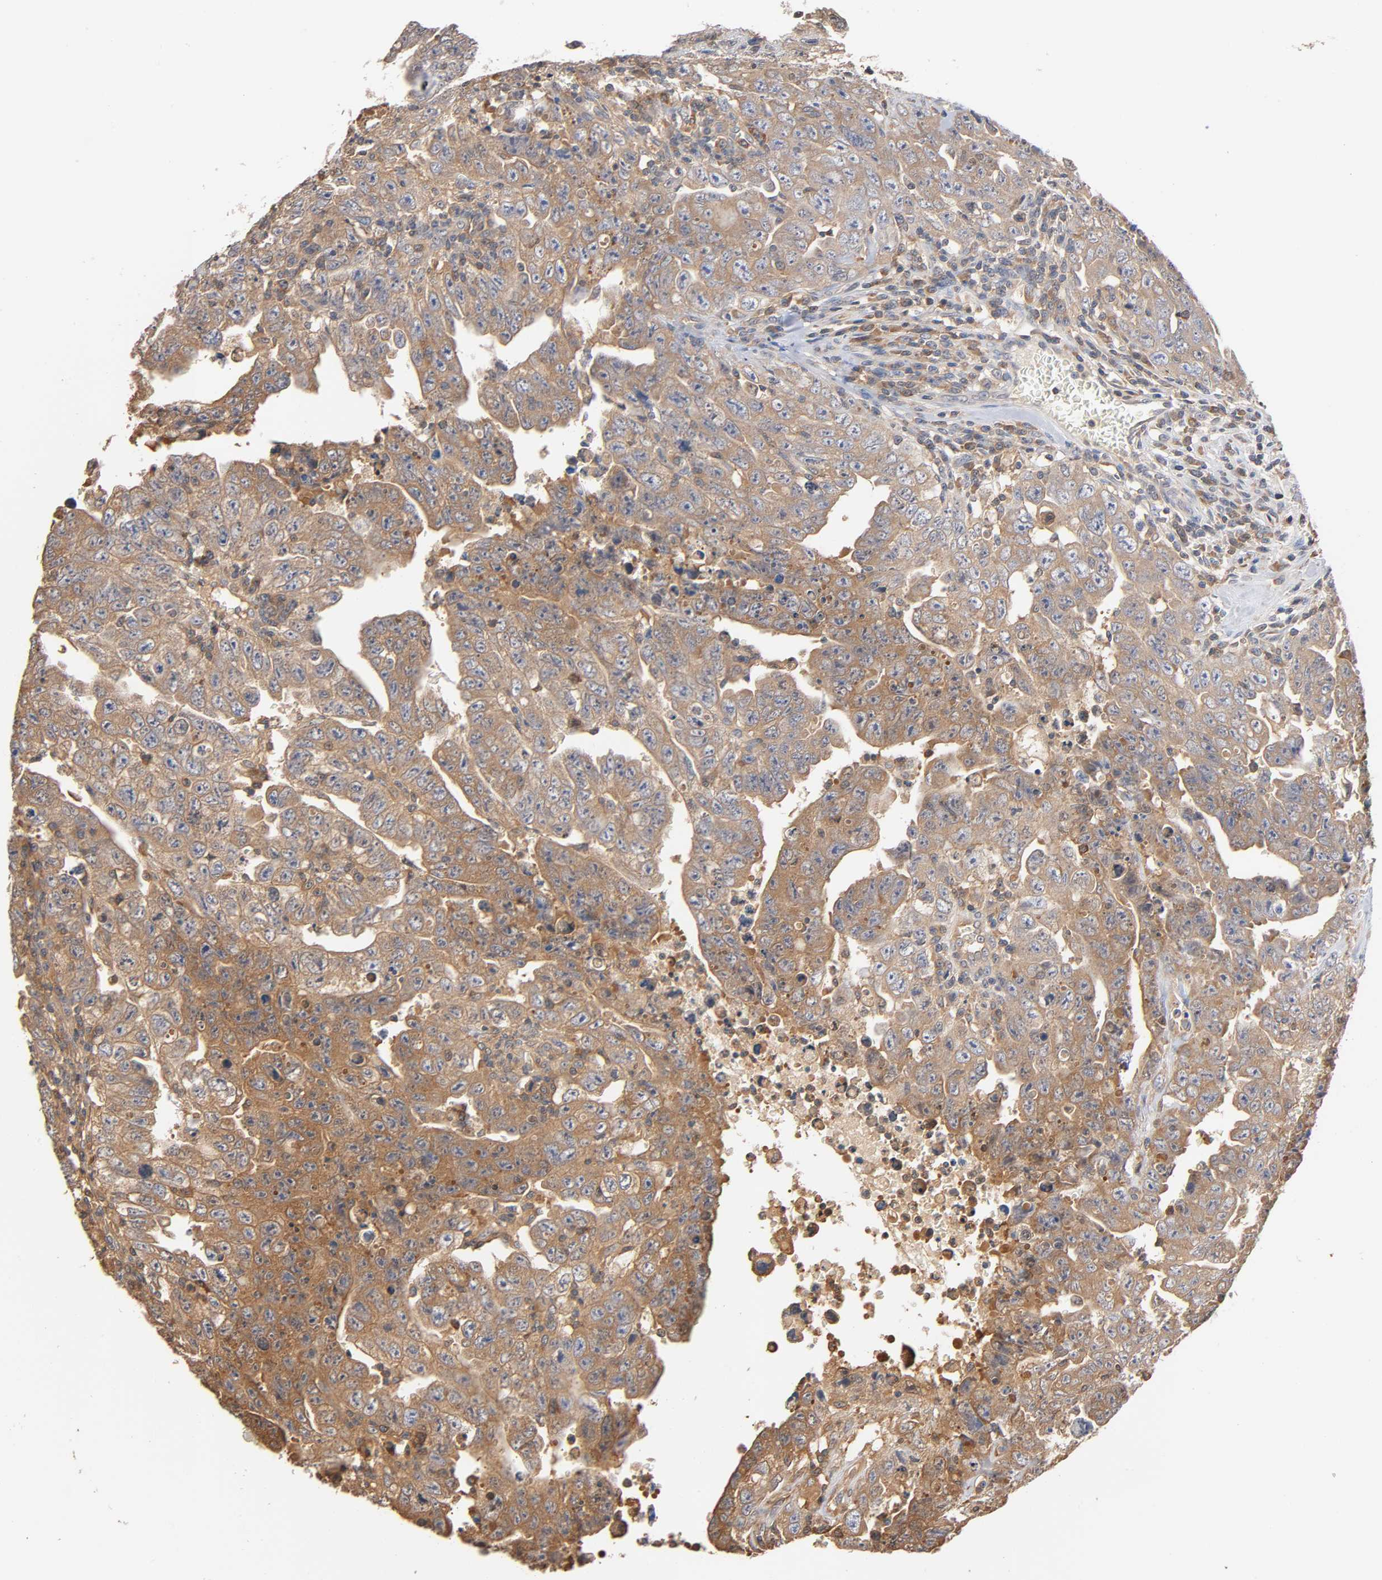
{"staining": {"intensity": "moderate", "quantity": ">75%", "location": "cytoplasmic/membranous"}, "tissue": "testis cancer", "cell_type": "Tumor cells", "image_type": "cancer", "snomed": [{"axis": "morphology", "description": "Carcinoma, Embryonal, NOS"}, {"axis": "topography", "description": "Testis"}], "caption": "Protein staining of embryonal carcinoma (testis) tissue displays moderate cytoplasmic/membranous positivity in about >75% of tumor cells. Using DAB (3,3'-diaminobenzidine) (brown) and hematoxylin (blue) stains, captured at high magnification using brightfield microscopy.", "gene": "ALDOA", "patient": {"sex": "male", "age": 28}}